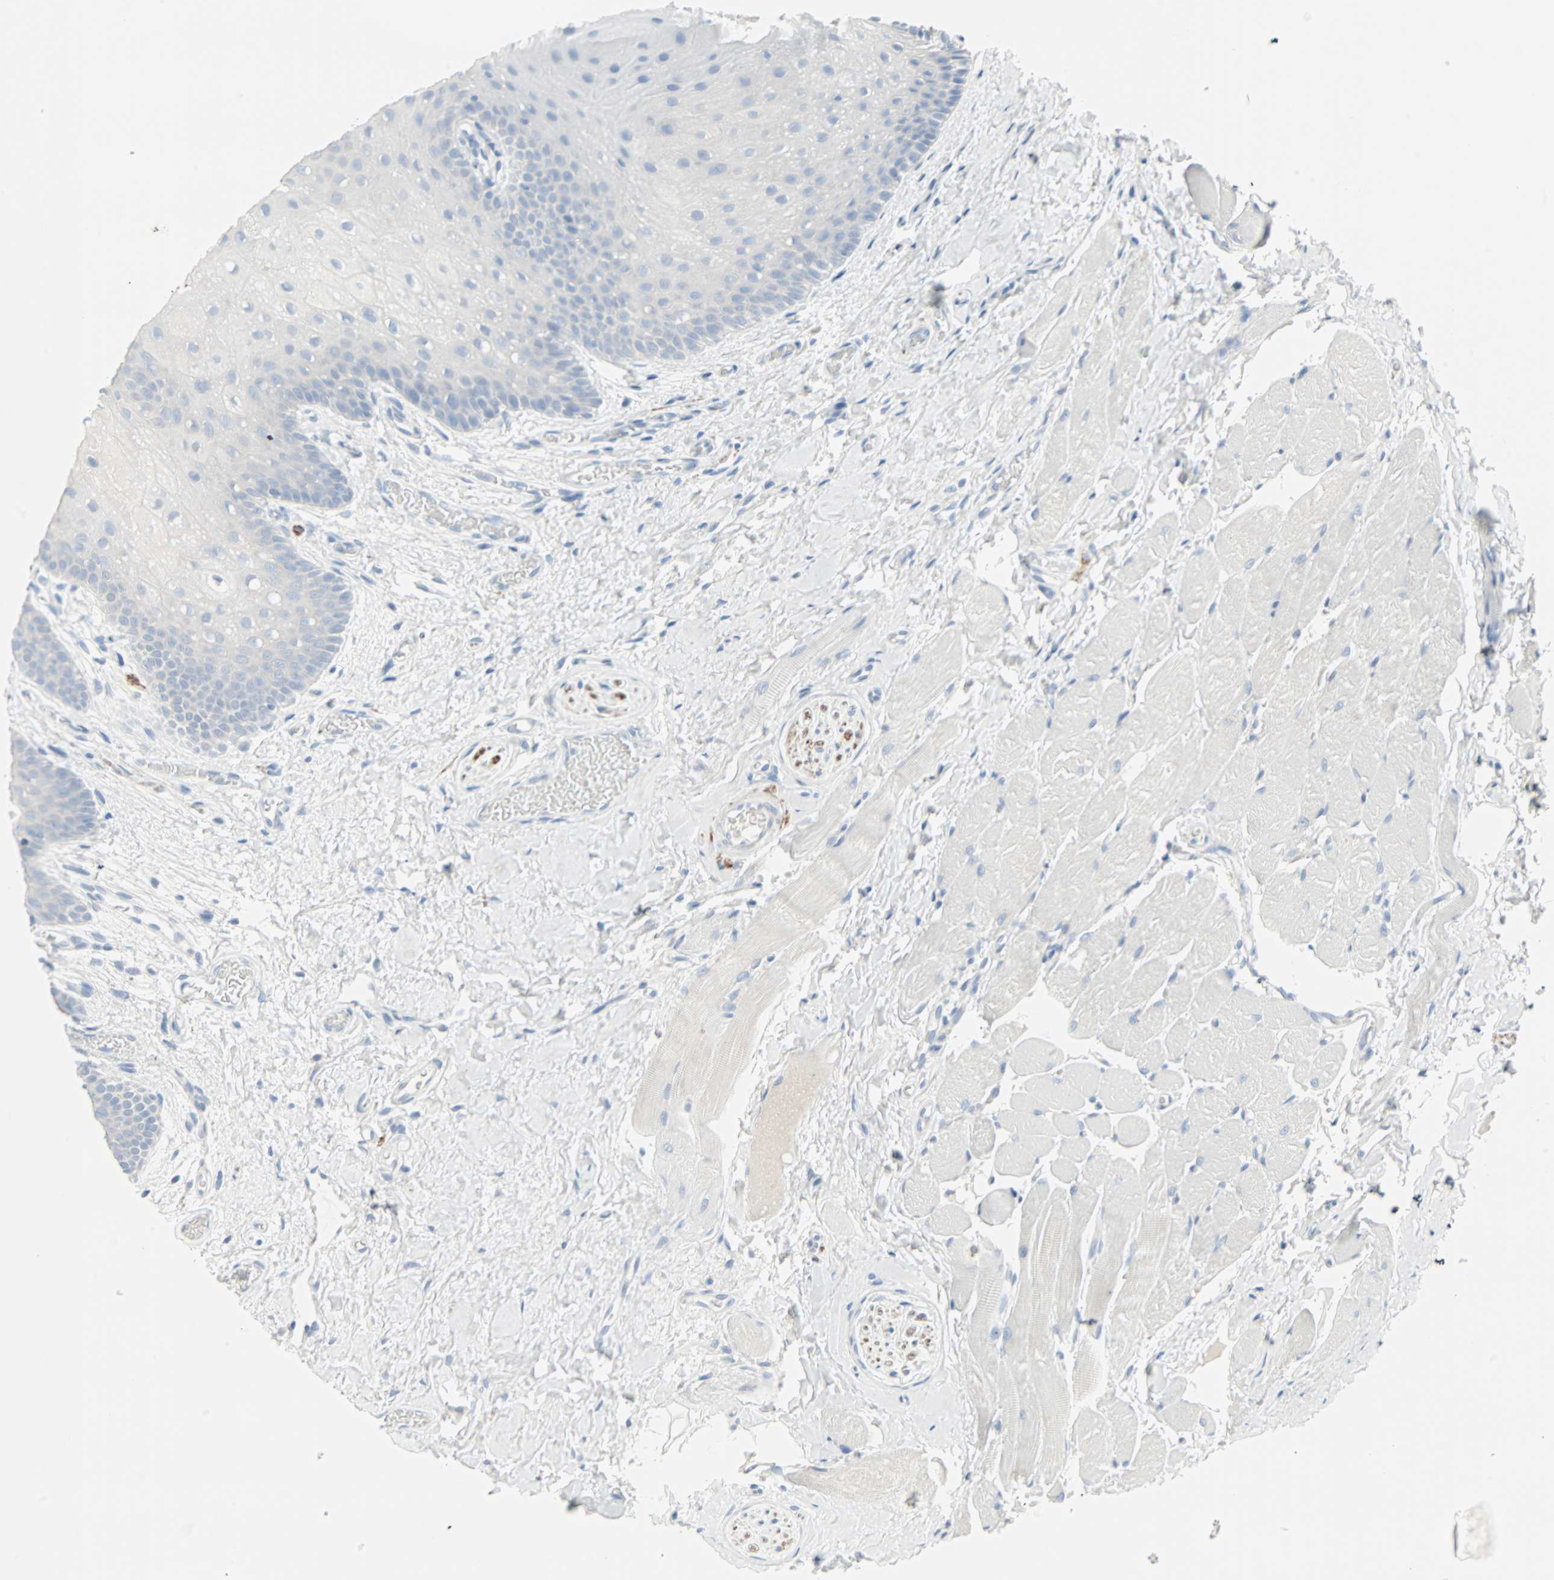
{"staining": {"intensity": "negative", "quantity": "none", "location": "none"}, "tissue": "oral mucosa", "cell_type": "Squamous epithelial cells", "image_type": "normal", "snomed": [{"axis": "morphology", "description": "Normal tissue, NOS"}, {"axis": "topography", "description": "Oral tissue"}], "caption": "Immunohistochemistry (IHC) micrograph of benign oral mucosa: oral mucosa stained with DAB demonstrates no significant protein positivity in squamous epithelial cells. (Brightfield microscopy of DAB (3,3'-diaminobenzidine) IHC at high magnification).", "gene": "STX1A", "patient": {"sex": "male", "age": 54}}